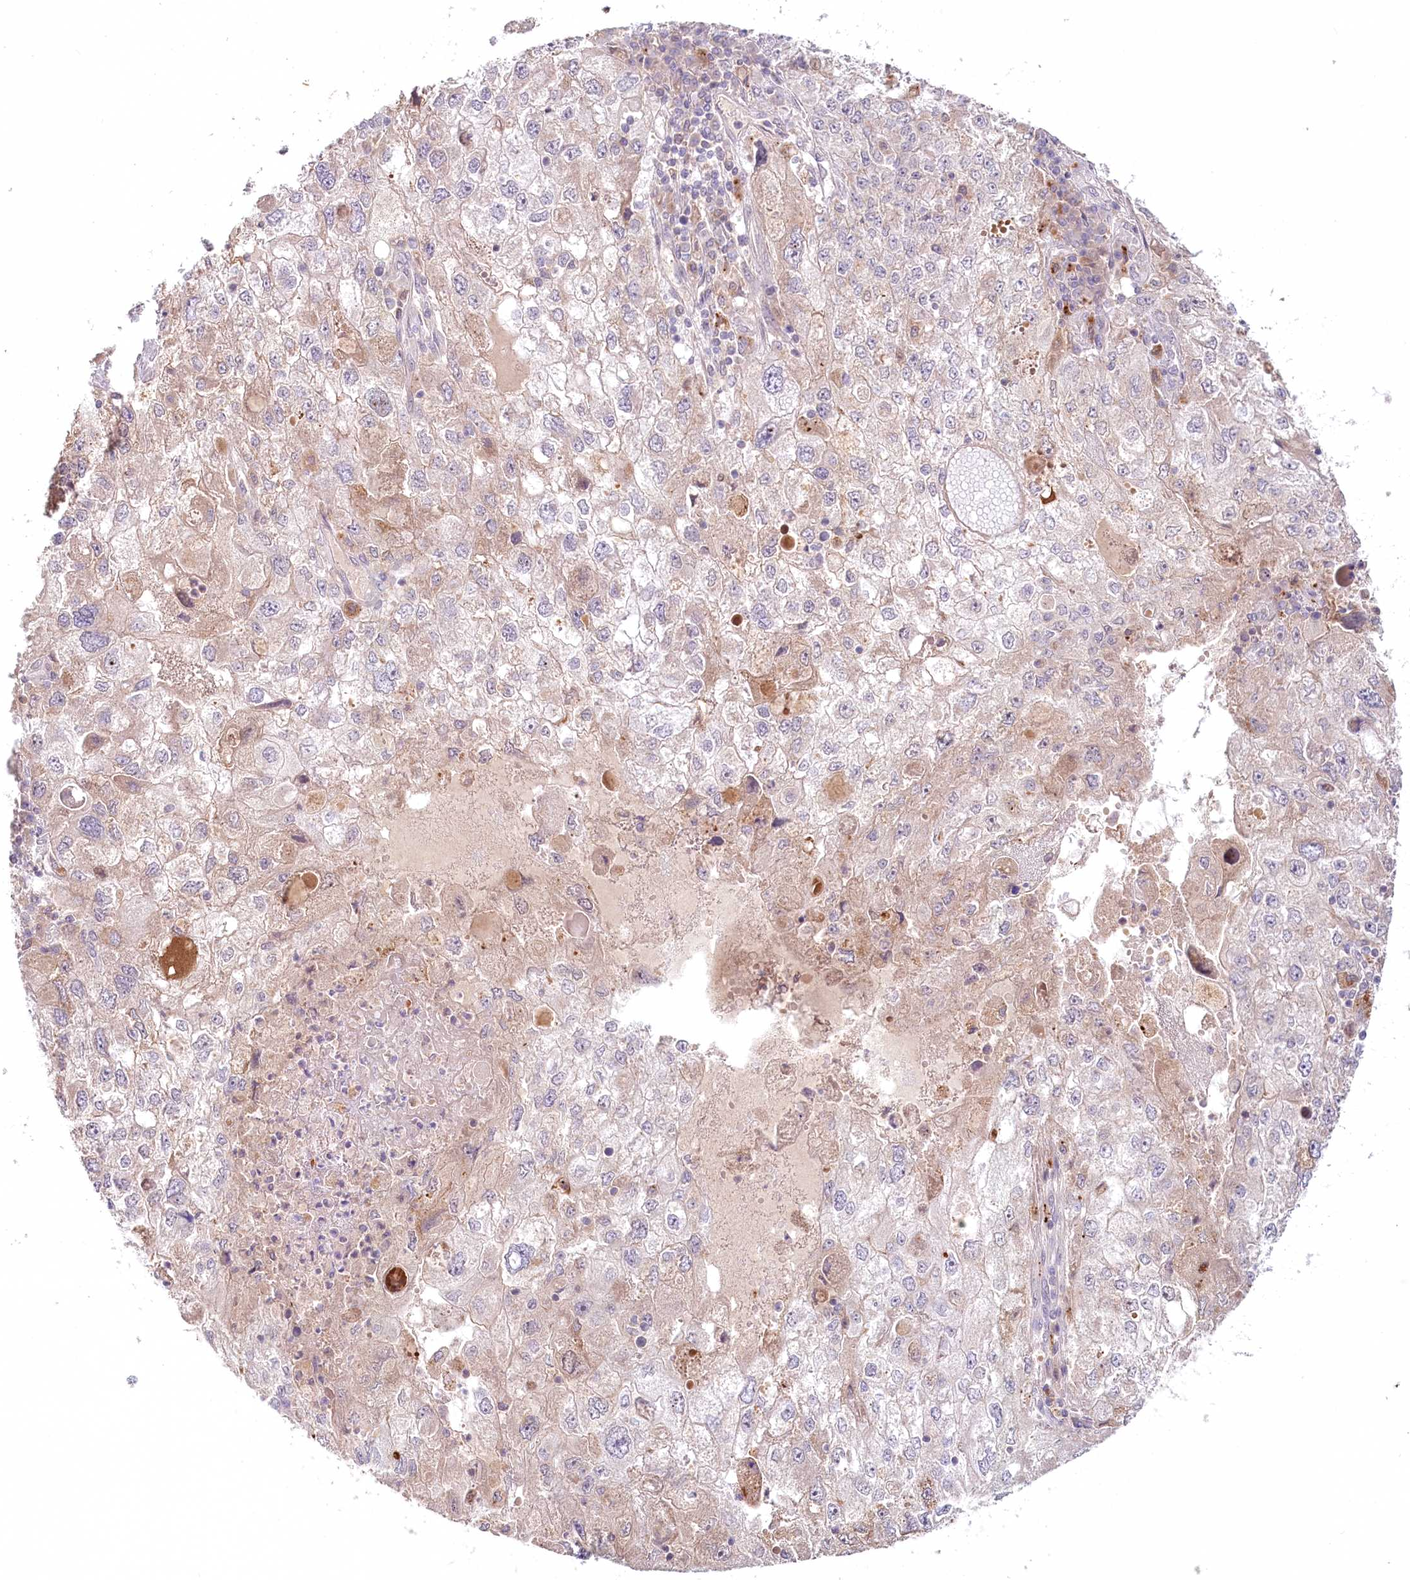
{"staining": {"intensity": "weak", "quantity": "<25%", "location": "cytoplasmic/membranous"}, "tissue": "endometrial cancer", "cell_type": "Tumor cells", "image_type": "cancer", "snomed": [{"axis": "morphology", "description": "Adenocarcinoma, NOS"}, {"axis": "topography", "description": "Endometrium"}], "caption": "This is an immunohistochemistry (IHC) image of endometrial cancer (adenocarcinoma). There is no positivity in tumor cells.", "gene": "PSAPL1", "patient": {"sex": "female", "age": 49}}